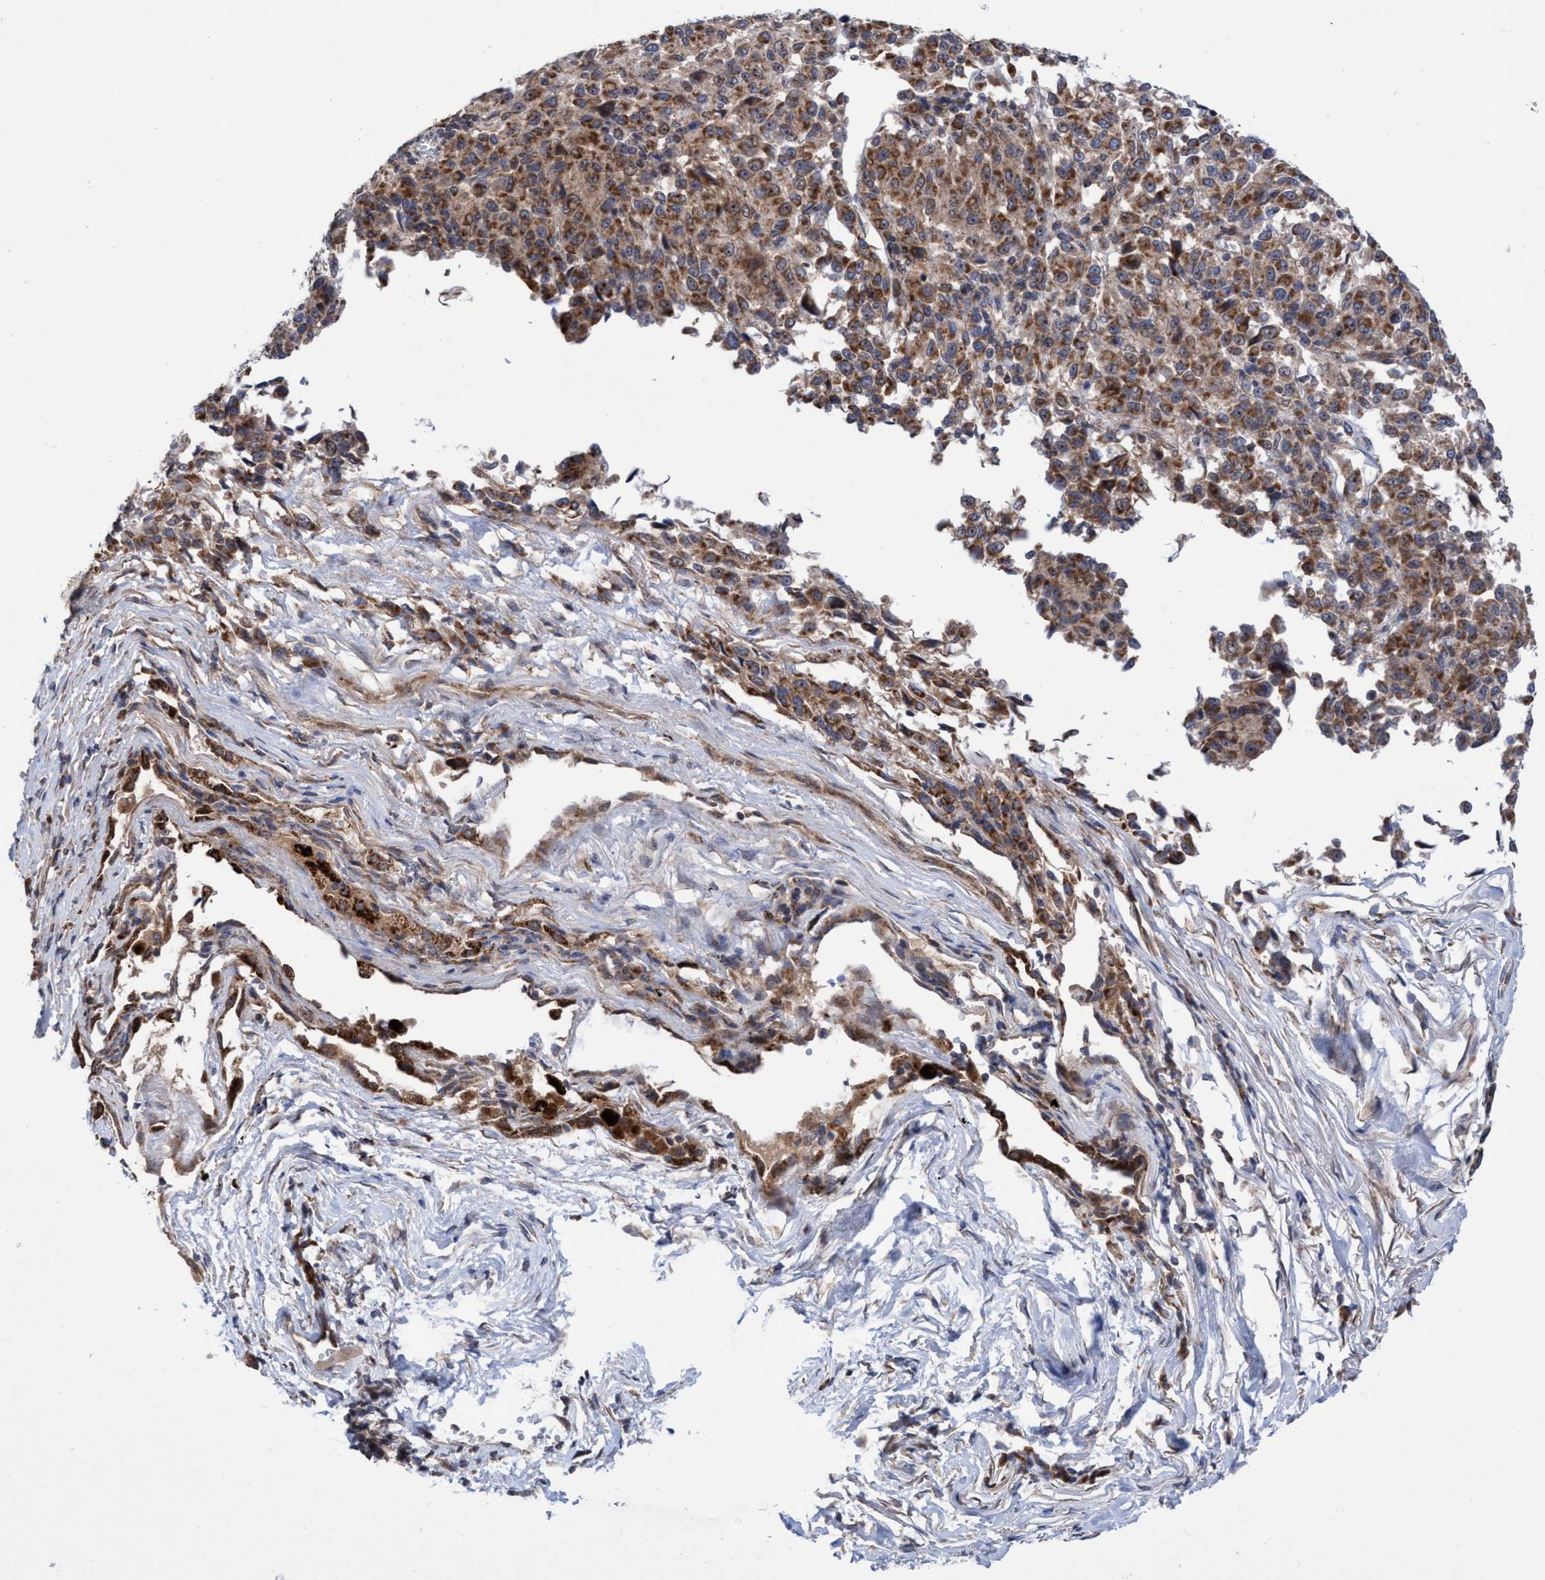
{"staining": {"intensity": "moderate", "quantity": ">75%", "location": "cytoplasmic/membranous,nuclear"}, "tissue": "melanoma", "cell_type": "Tumor cells", "image_type": "cancer", "snomed": [{"axis": "morphology", "description": "Malignant melanoma, Metastatic site"}, {"axis": "topography", "description": "Lung"}], "caption": "DAB (3,3'-diaminobenzidine) immunohistochemical staining of human malignant melanoma (metastatic site) reveals moderate cytoplasmic/membranous and nuclear protein staining in approximately >75% of tumor cells.", "gene": "P2RY14", "patient": {"sex": "male", "age": 64}}